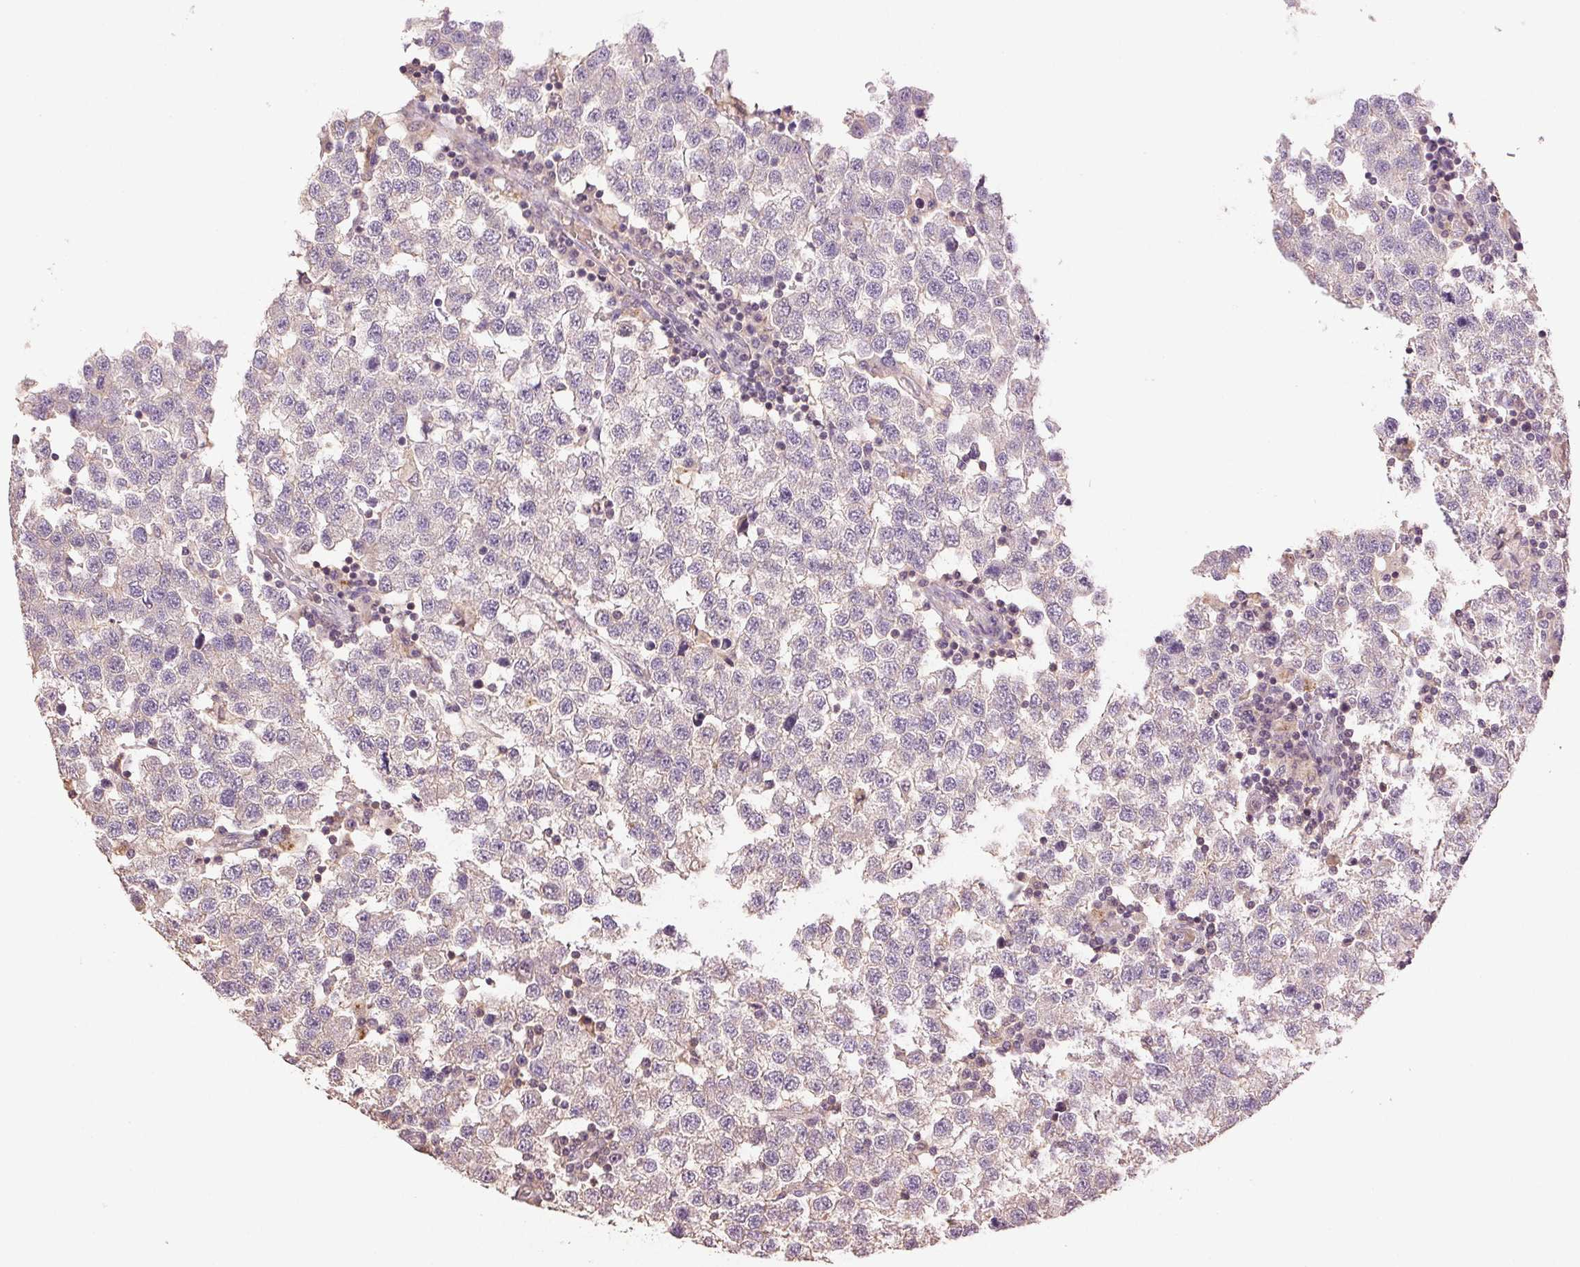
{"staining": {"intensity": "negative", "quantity": "none", "location": "none"}, "tissue": "testis cancer", "cell_type": "Tumor cells", "image_type": "cancer", "snomed": [{"axis": "morphology", "description": "Seminoma, NOS"}, {"axis": "topography", "description": "Testis"}], "caption": "An image of testis cancer (seminoma) stained for a protein exhibits no brown staining in tumor cells.", "gene": "TMEM253", "patient": {"sex": "male", "age": 34}}